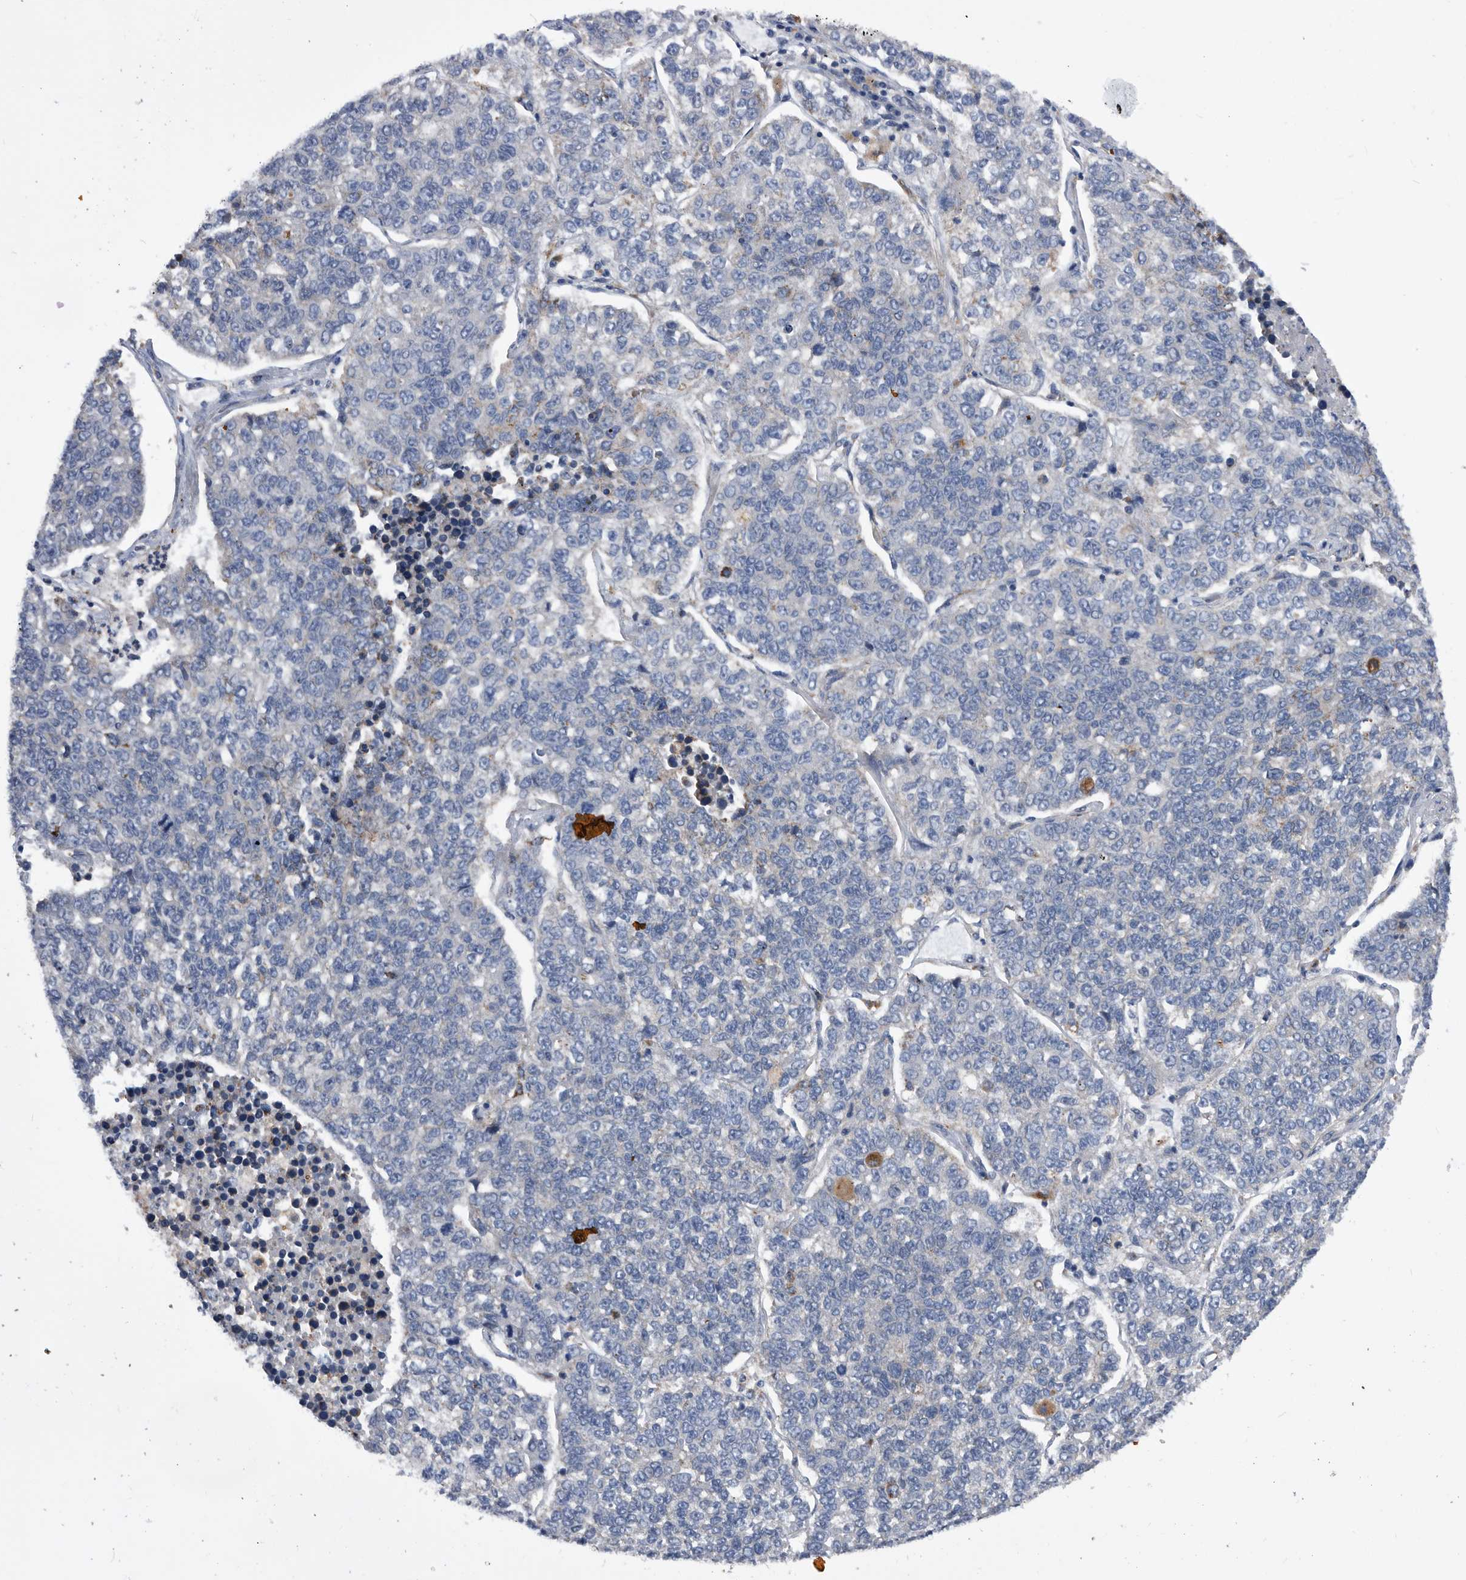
{"staining": {"intensity": "negative", "quantity": "none", "location": "none"}, "tissue": "lung cancer", "cell_type": "Tumor cells", "image_type": "cancer", "snomed": [{"axis": "morphology", "description": "Adenocarcinoma, NOS"}, {"axis": "topography", "description": "Lung"}], "caption": "Immunohistochemistry (IHC) of adenocarcinoma (lung) shows no staining in tumor cells. (Immunohistochemistry (IHC), brightfield microscopy, high magnification).", "gene": "BAIAP3", "patient": {"sex": "male", "age": 49}}